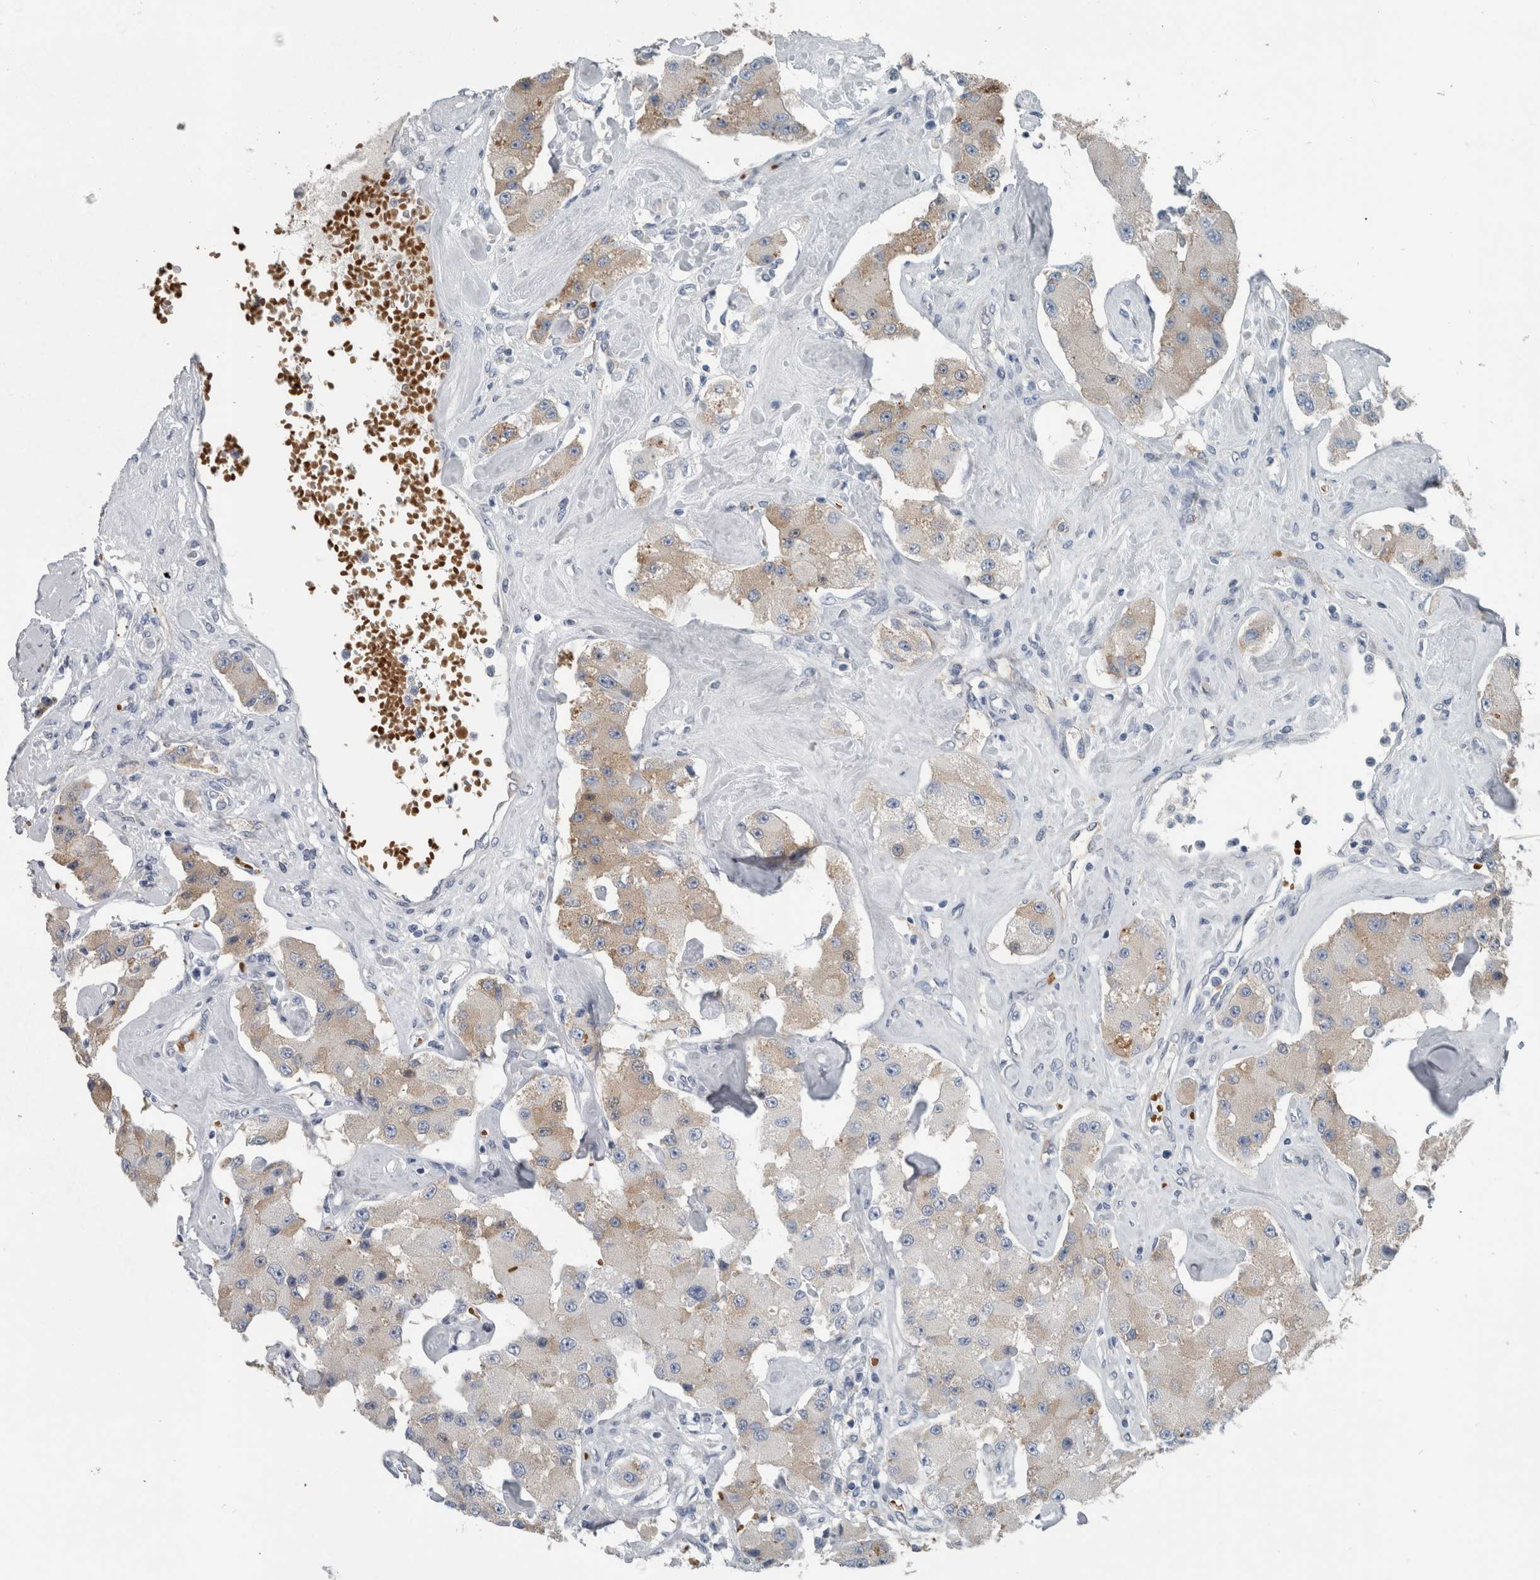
{"staining": {"intensity": "weak", "quantity": "25%-75%", "location": "cytoplasmic/membranous"}, "tissue": "carcinoid", "cell_type": "Tumor cells", "image_type": "cancer", "snomed": [{"axis": "morphology", "description": "Carcinoid, malignant, NOS"}, {"axis": "topography", "description": "Pancreas"}], "caption": "Protein expression by immunohistochemistry reveals weak cytoplasmic/membranous staining in about 25%-75% of tumor cells in carcinoid (malignant).", "gene": "SH3GL2", "patient": {"sex": "male", "age": 41}}